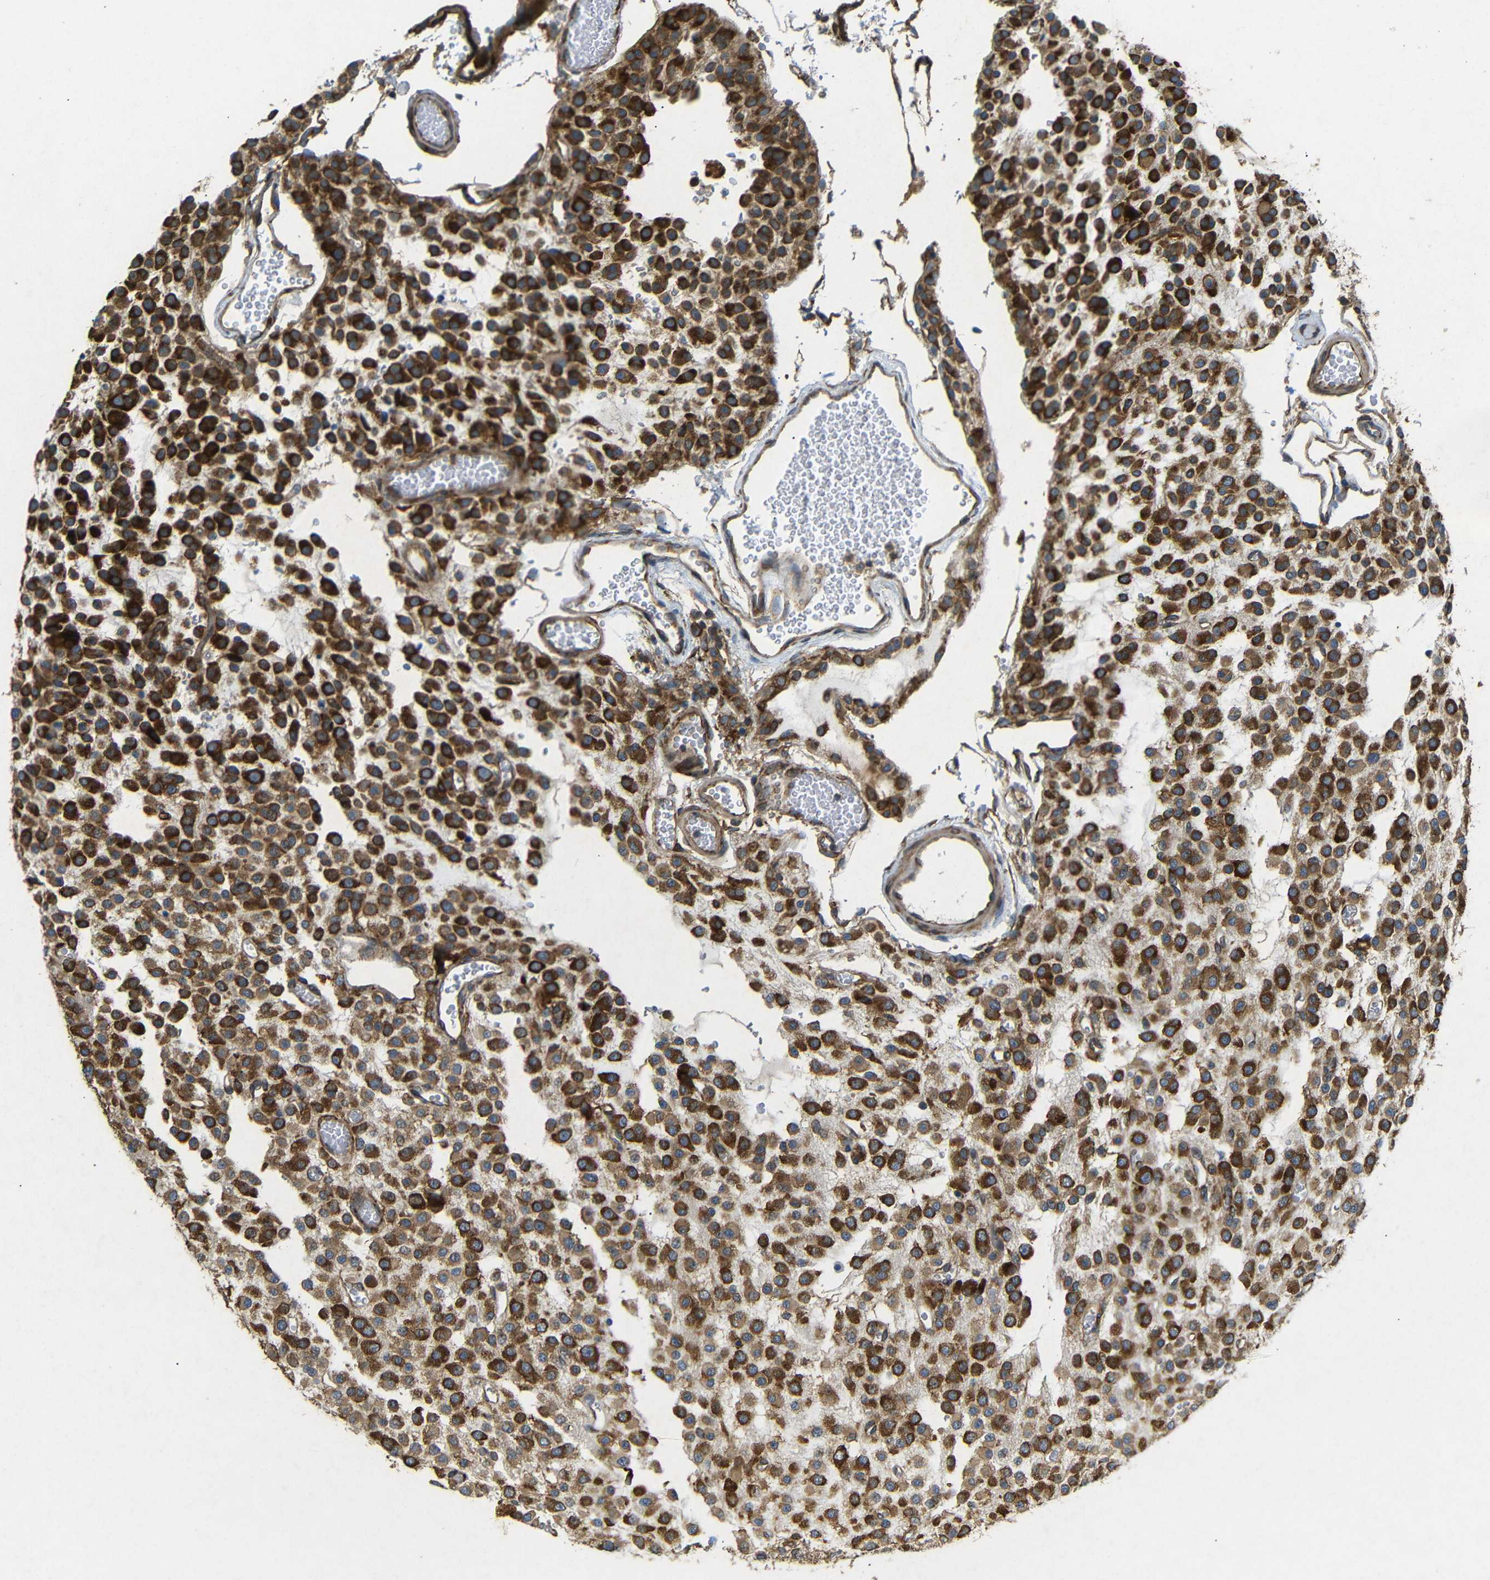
{"staining": {"intensity": "strong", "quantity": ">75%", "location": "cytoplasmic/membranous"}, "tissue": "glioma", "cell_type": "Tumor cells", "image_type": "cancer", "snomed": [{"axis": "morphology", "description": "Glioma, malignant, Low grade"}, {"axis": "topography", "description": "Brain"}], "caption": "Malignant glioma (low-grade) stained with immunohistochemistry shows strong cytoplasmic/membranous positivity in about >75% of tumor cells.", "gene": "BTF3", "patient": {"sex": "male", "age": 38}}